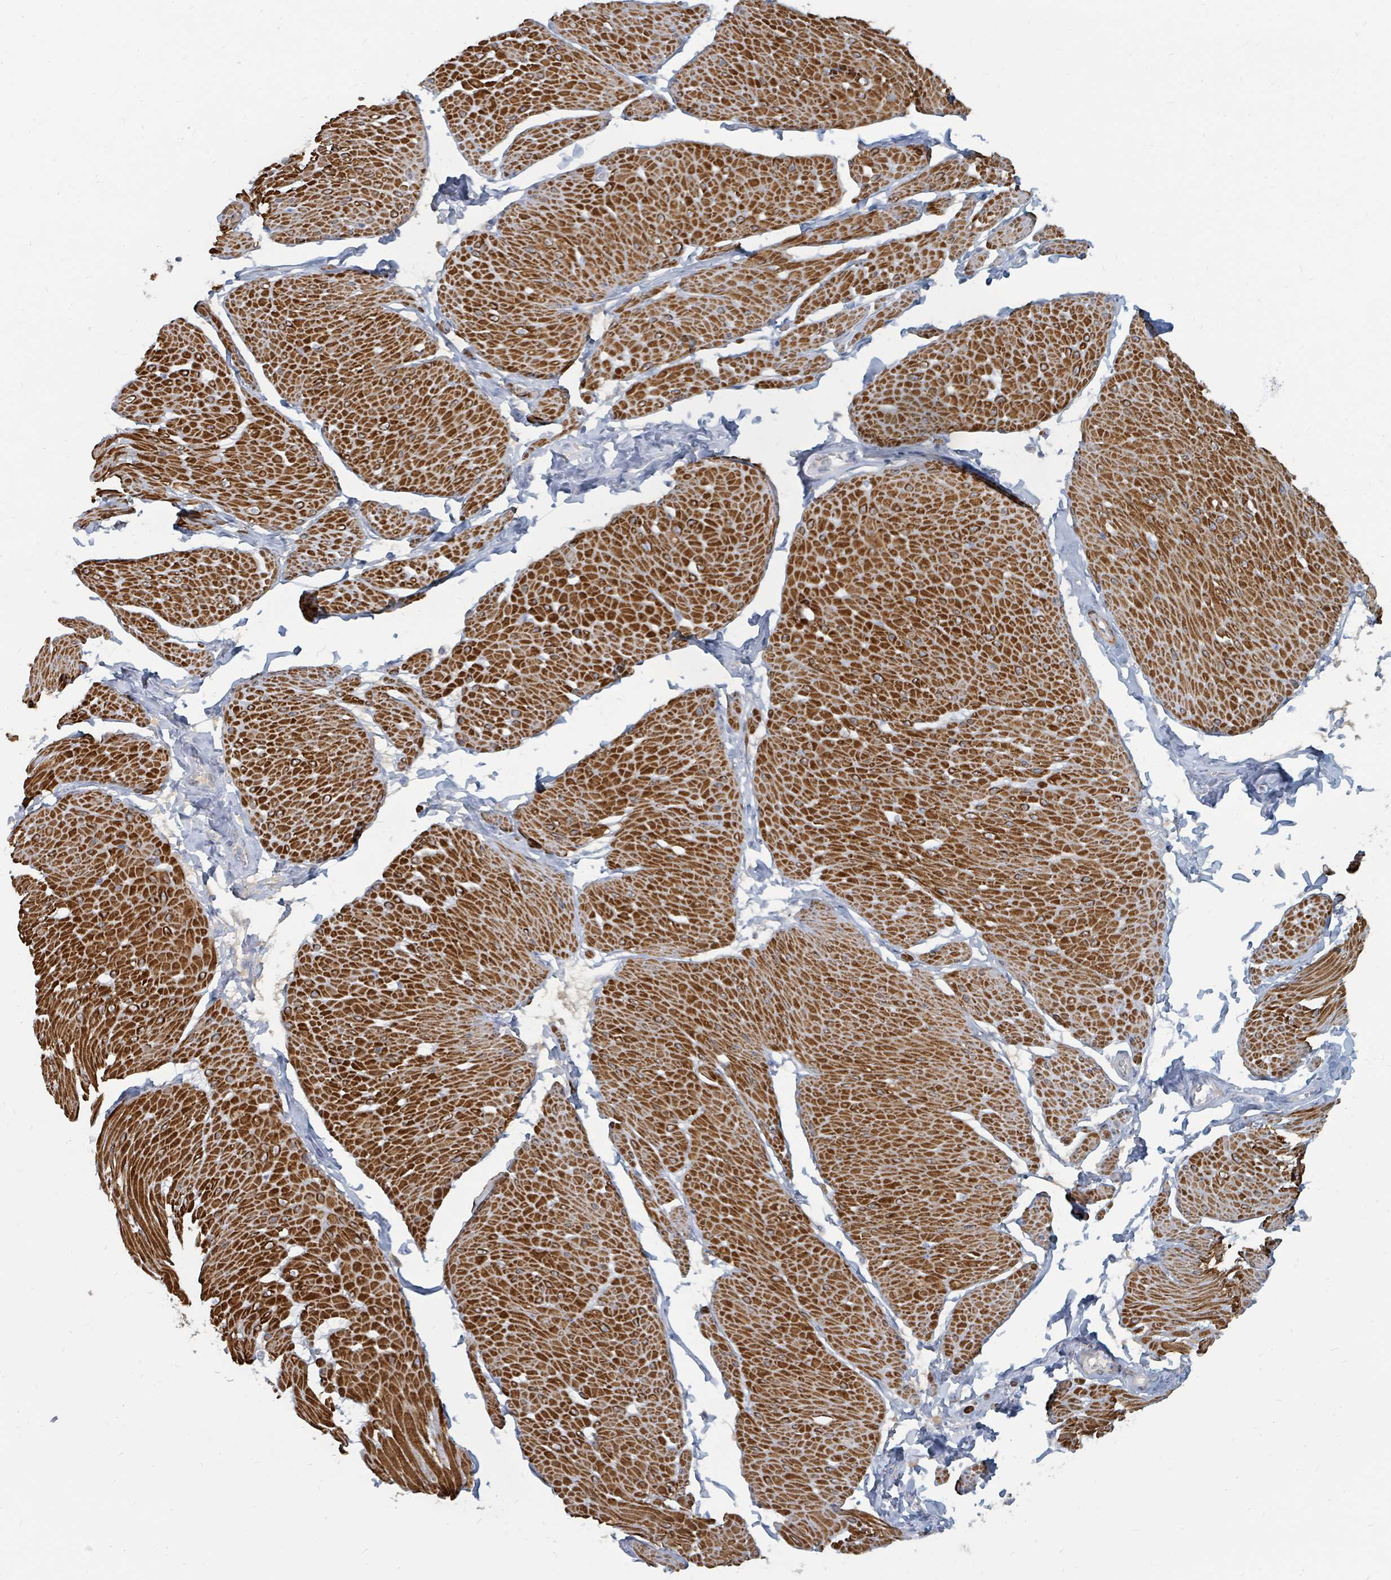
{"staining": {"intensity": "strong", "quantity": ">75%", "location": "cytoplasmic/membranous"}, "tissue": "smooth muscle", "cell_type": "Smooth muscle cells", "image_type": "normal", "snomed": [{"axis": "morphology", "description": "Urothelial carcinoma, High grade"}, {"axis": "topography", "description": "Urinary bladder"}], "caption": "Benign smooth muscle exhibits strong cytoplasmic/membranous staining in approximately >75% of smooth muscle cells The protein is stained brown, and the nuclei are stained in blue (DAB IHC with brightfield microscopy, high magnification)..", "gene": "ARGFX", "patient": {"sex": "male", "age": 46}}